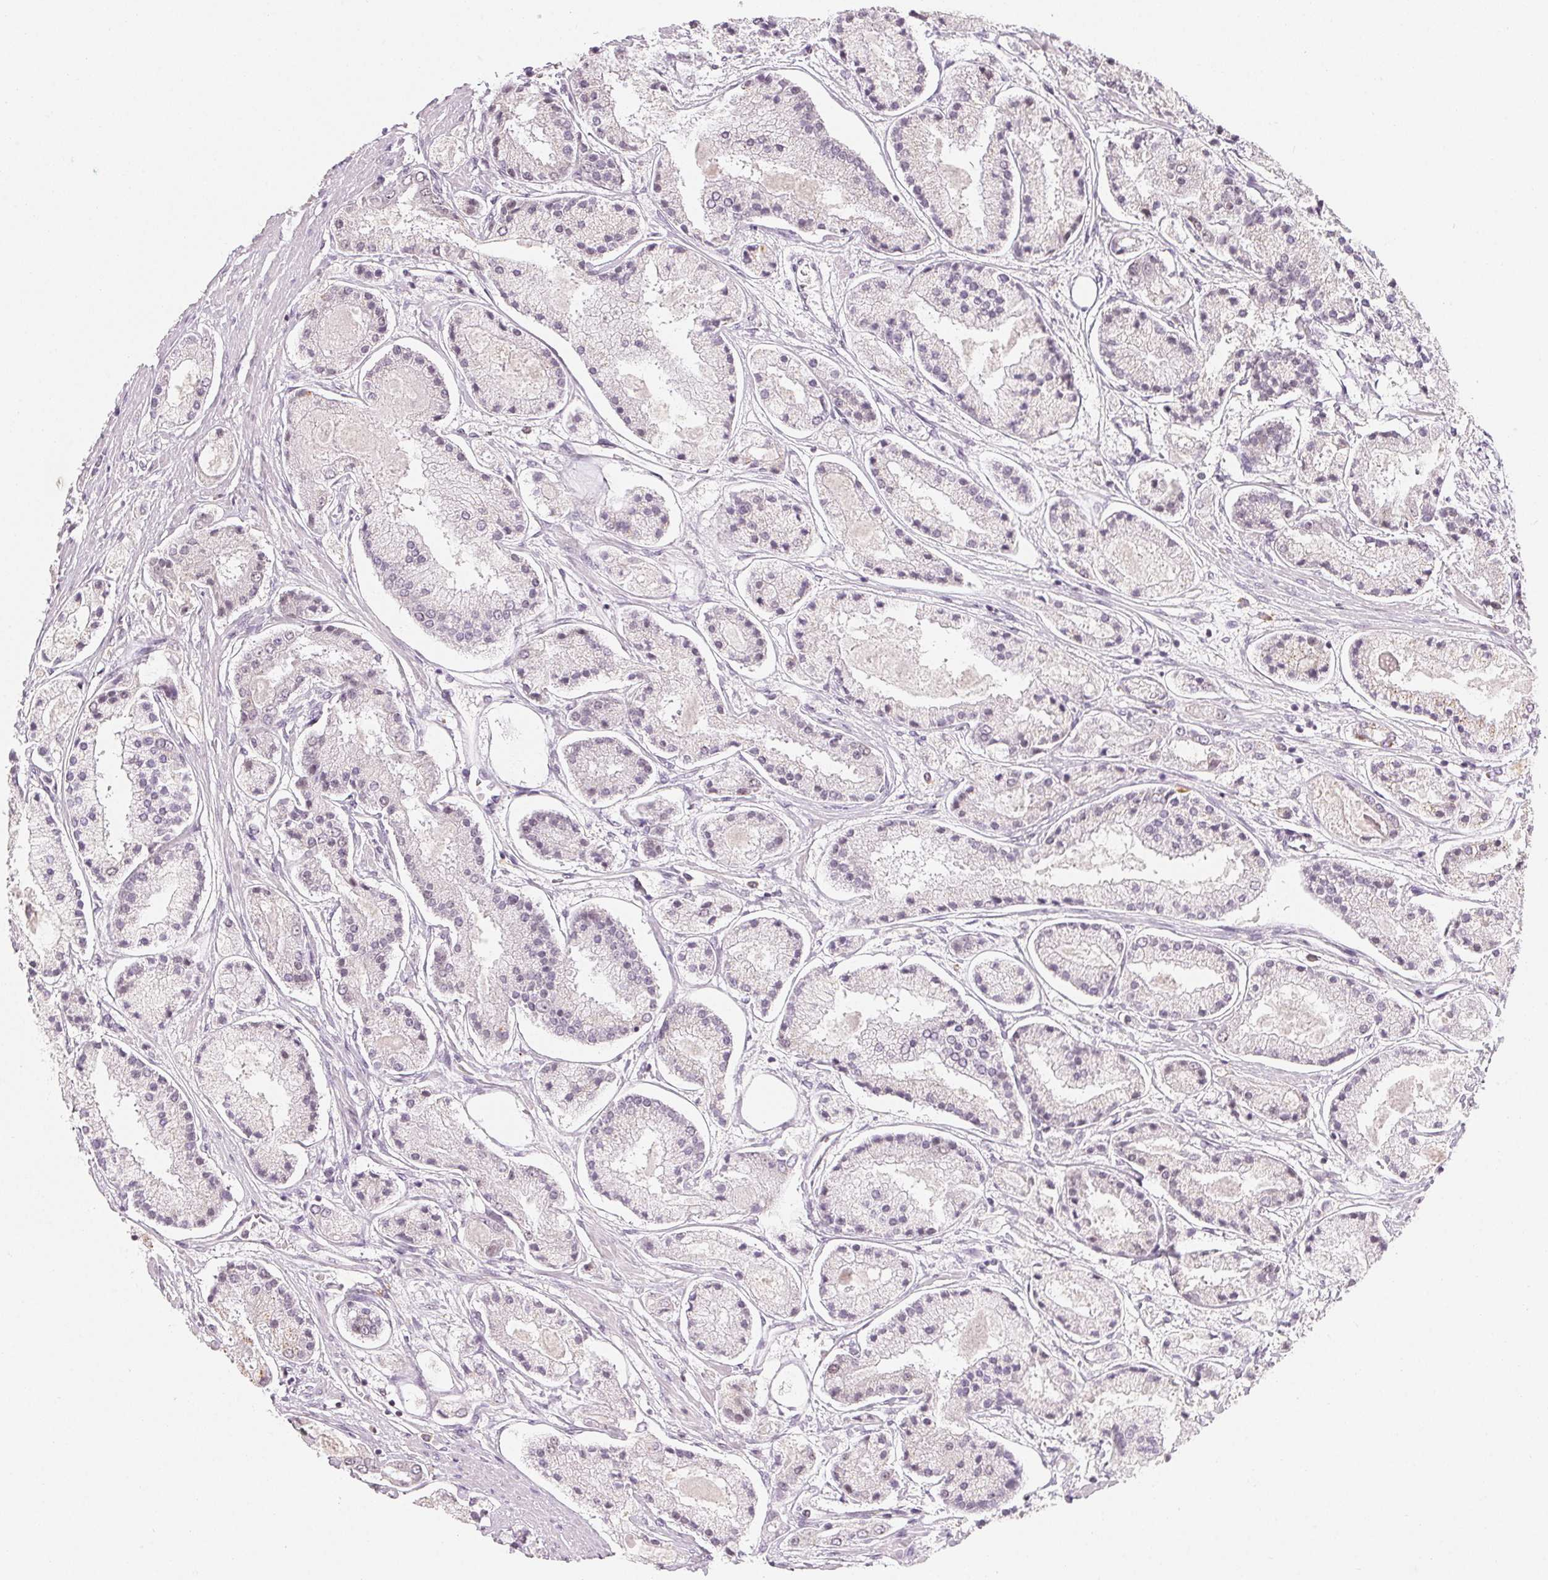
{"staining": {"intensity": "negative", "quantity": "none", "location": "none"}, "tissue": "prostate cancer", "cell_type": "Tumor cells", "image_type": "cancer", "snomed": [{"axis": "morphology", "description": "Adenocarcinoma, High grade"}, {"axis": "topography", "description": "Prostate"}], "caption": "IHC photomicrograph of human high-grade adenocarcinoma (prostate) stained for a protein (brown), which demonstrates no staining in tumor cells.", "gene": "NXF3", "patient": {"sex": "male", "age": 67}}